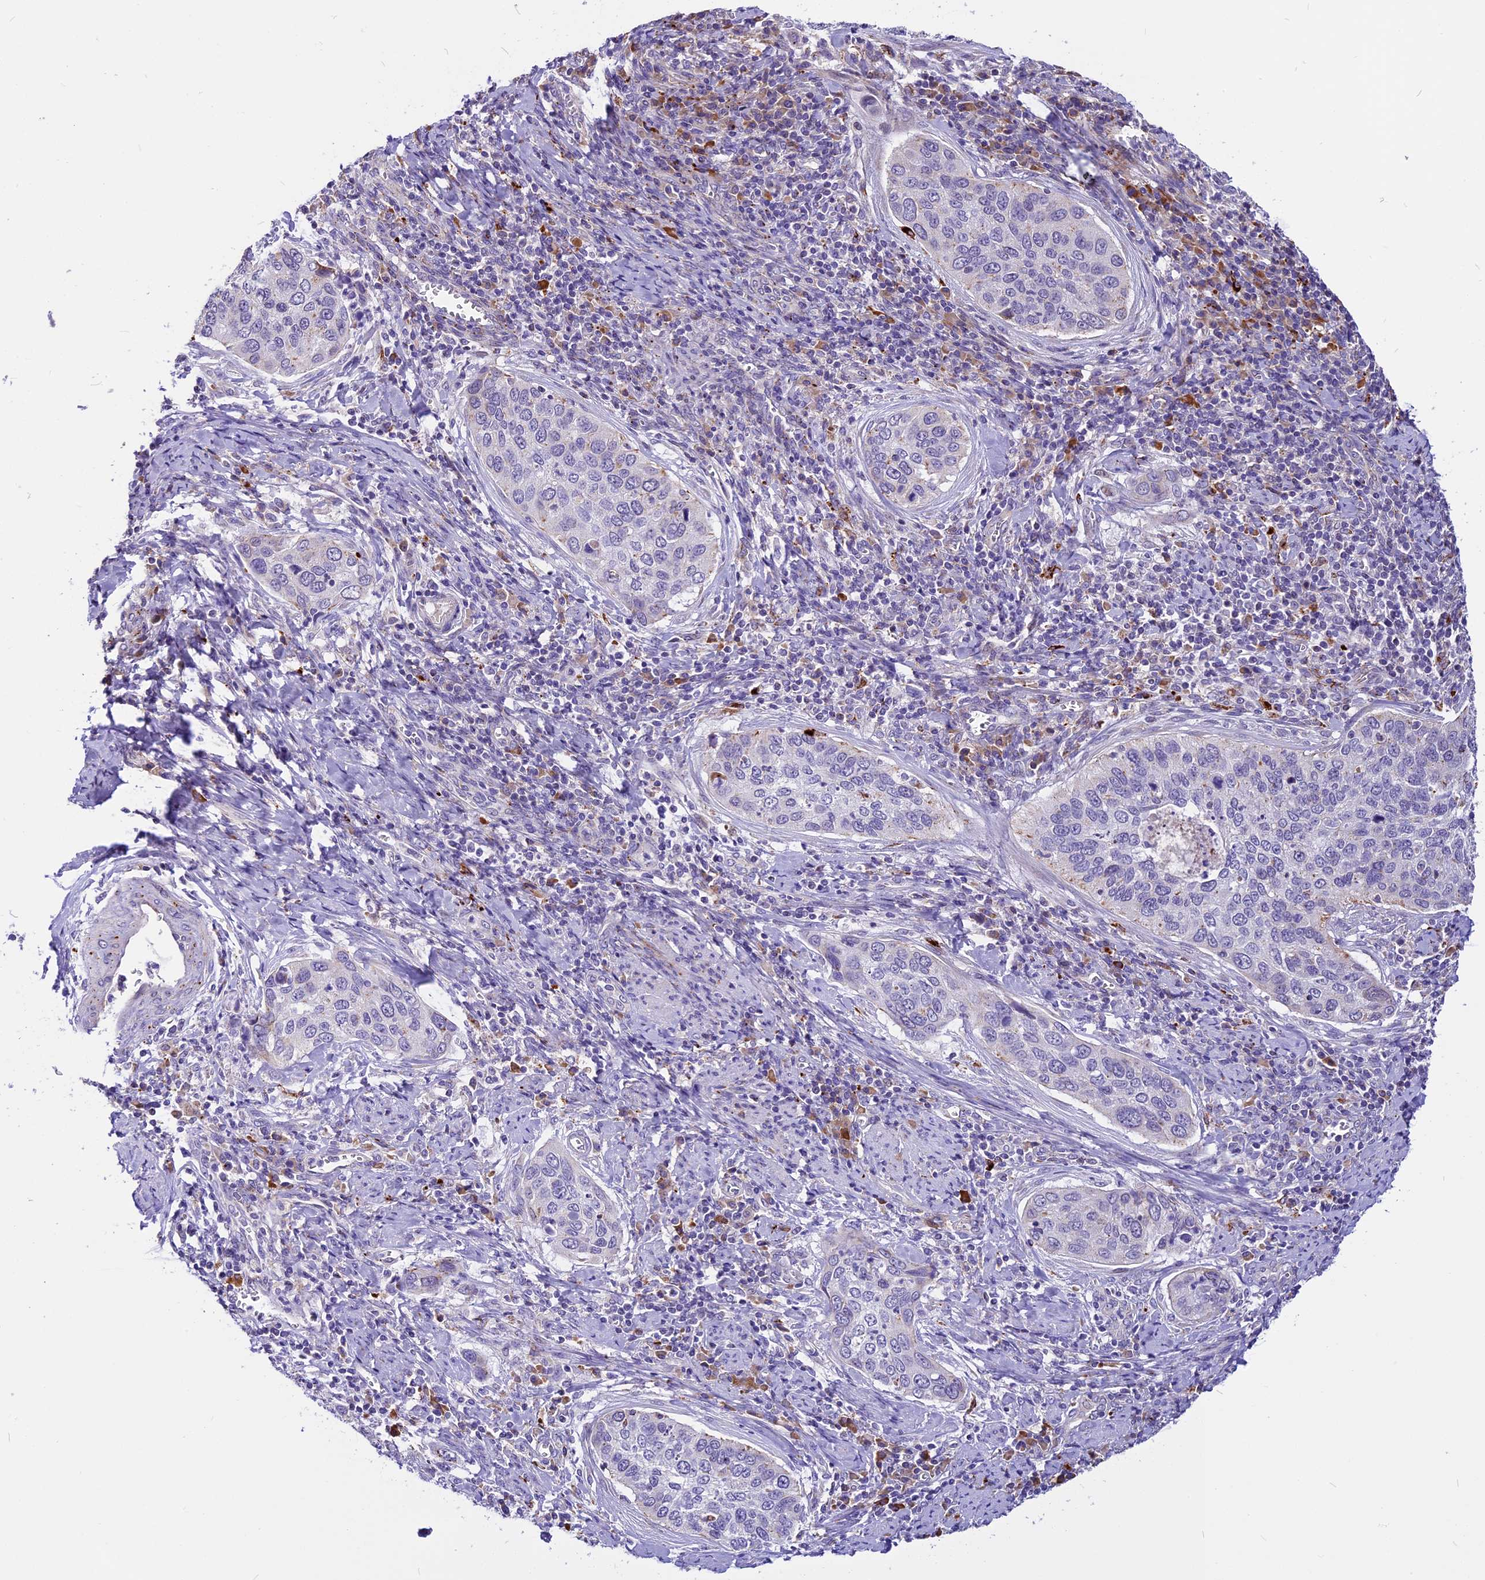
{"staining": {"intensity": "negative", "quantity": "none", "location": "none"}, "tissue": "cervical cancer", "cell_type": "Tumor cells", "image_type": "cancer", "snomed": [{"axis": "morphology", "description": "Squamous cell carcinoma, NOS"}, {"axis": "topography", "description": "Cervix"}], "caption": "DAB immunohistochemical staining of cervical cancer exhibits no significant expression in tumor cells.", "gene": "THRSP", "patient": {"sex": "female", "age": 53}}